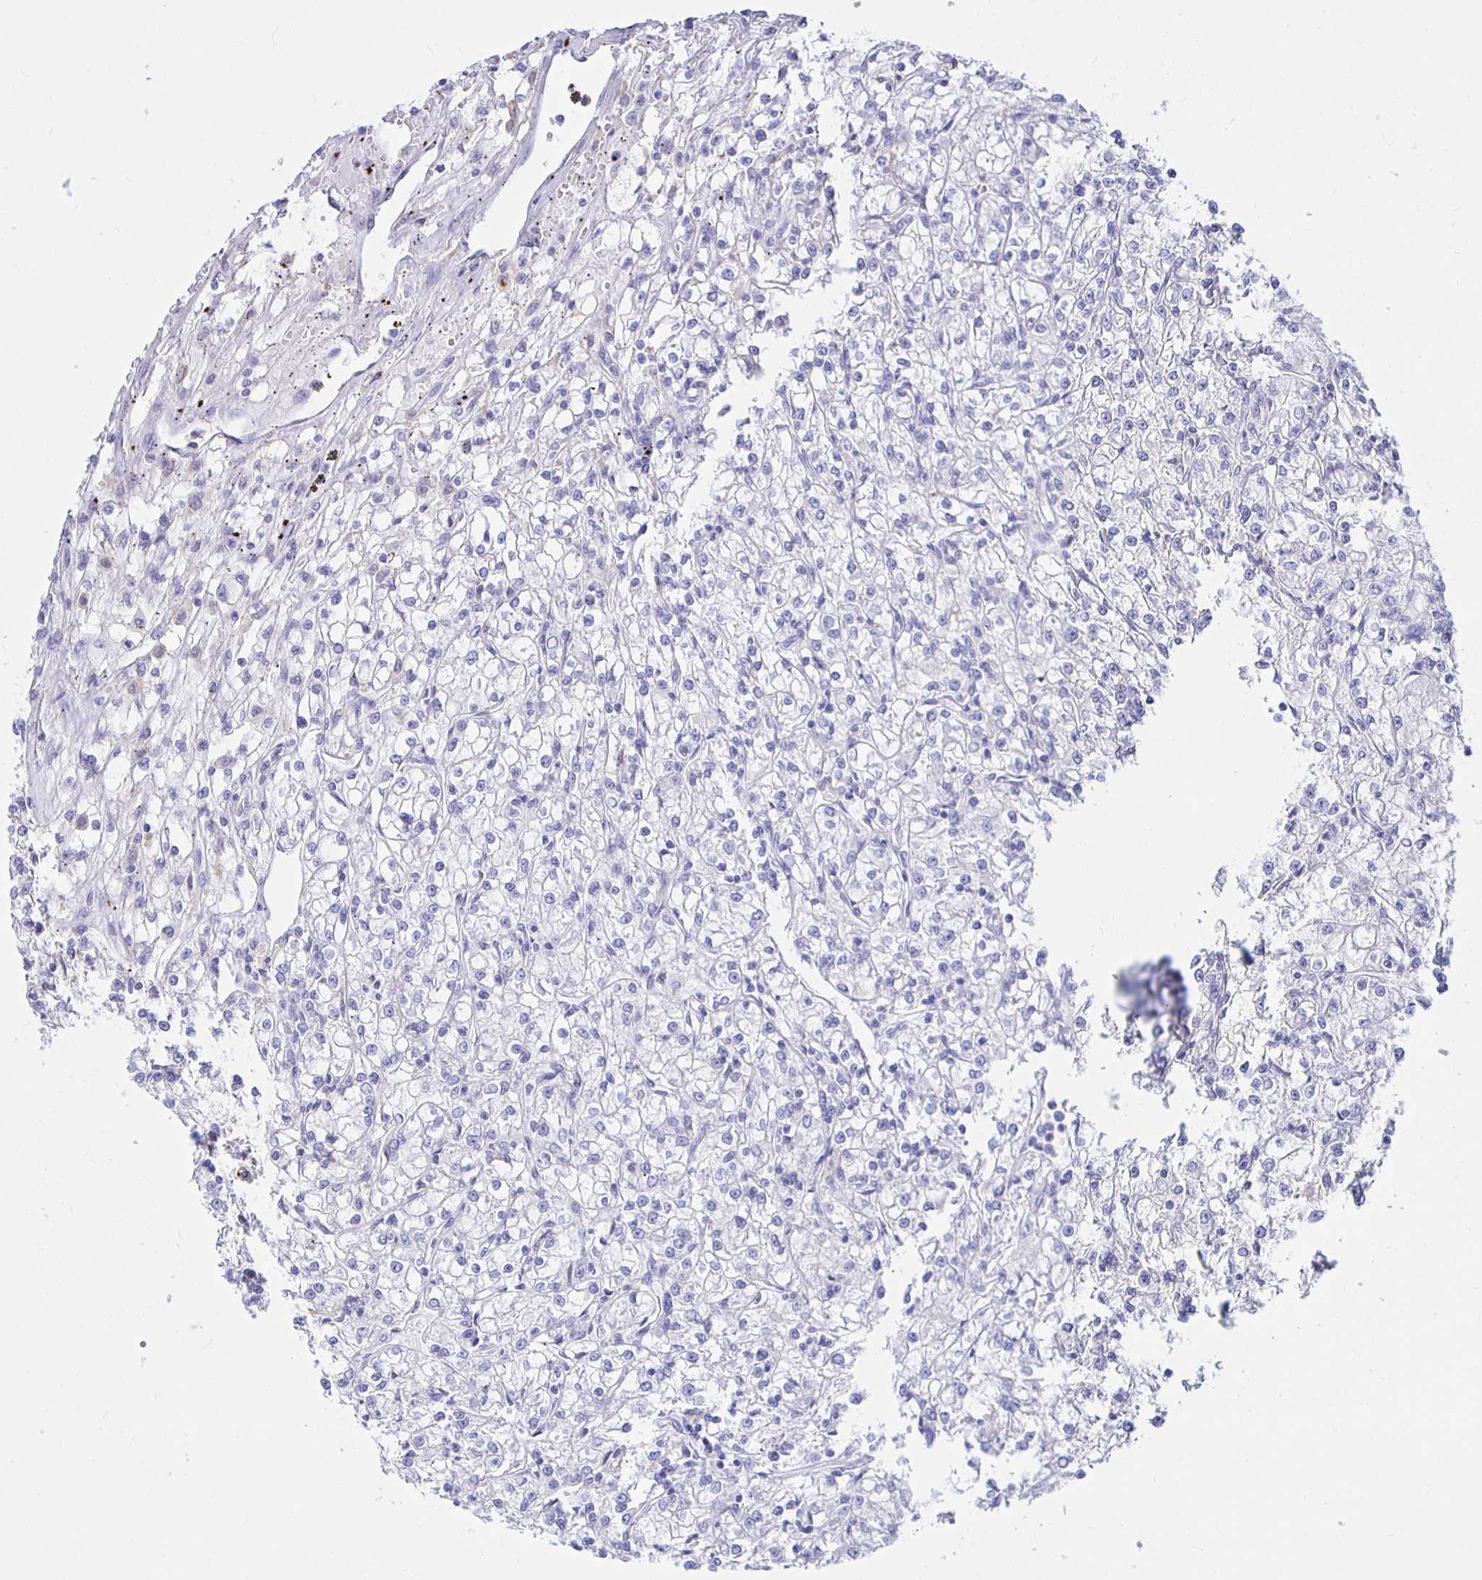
{"staining": {"intensity": "negative", "quantity": "none", "location": "none"}, "tissue": "renal cancer", "cell_type": "Tumor cells", "image_type": "cancer", "snomed": [{"axis": "morphology", "description": "Adenocarcinoma, NOS"}, {"axis": "topography", "description": "Kidney"}], "caption": "Tumor cells show no significant staining in renal cancer (adenocarcinoma).", "gene": "UMOD", "patient": {"sex": "female", "age": 59}}